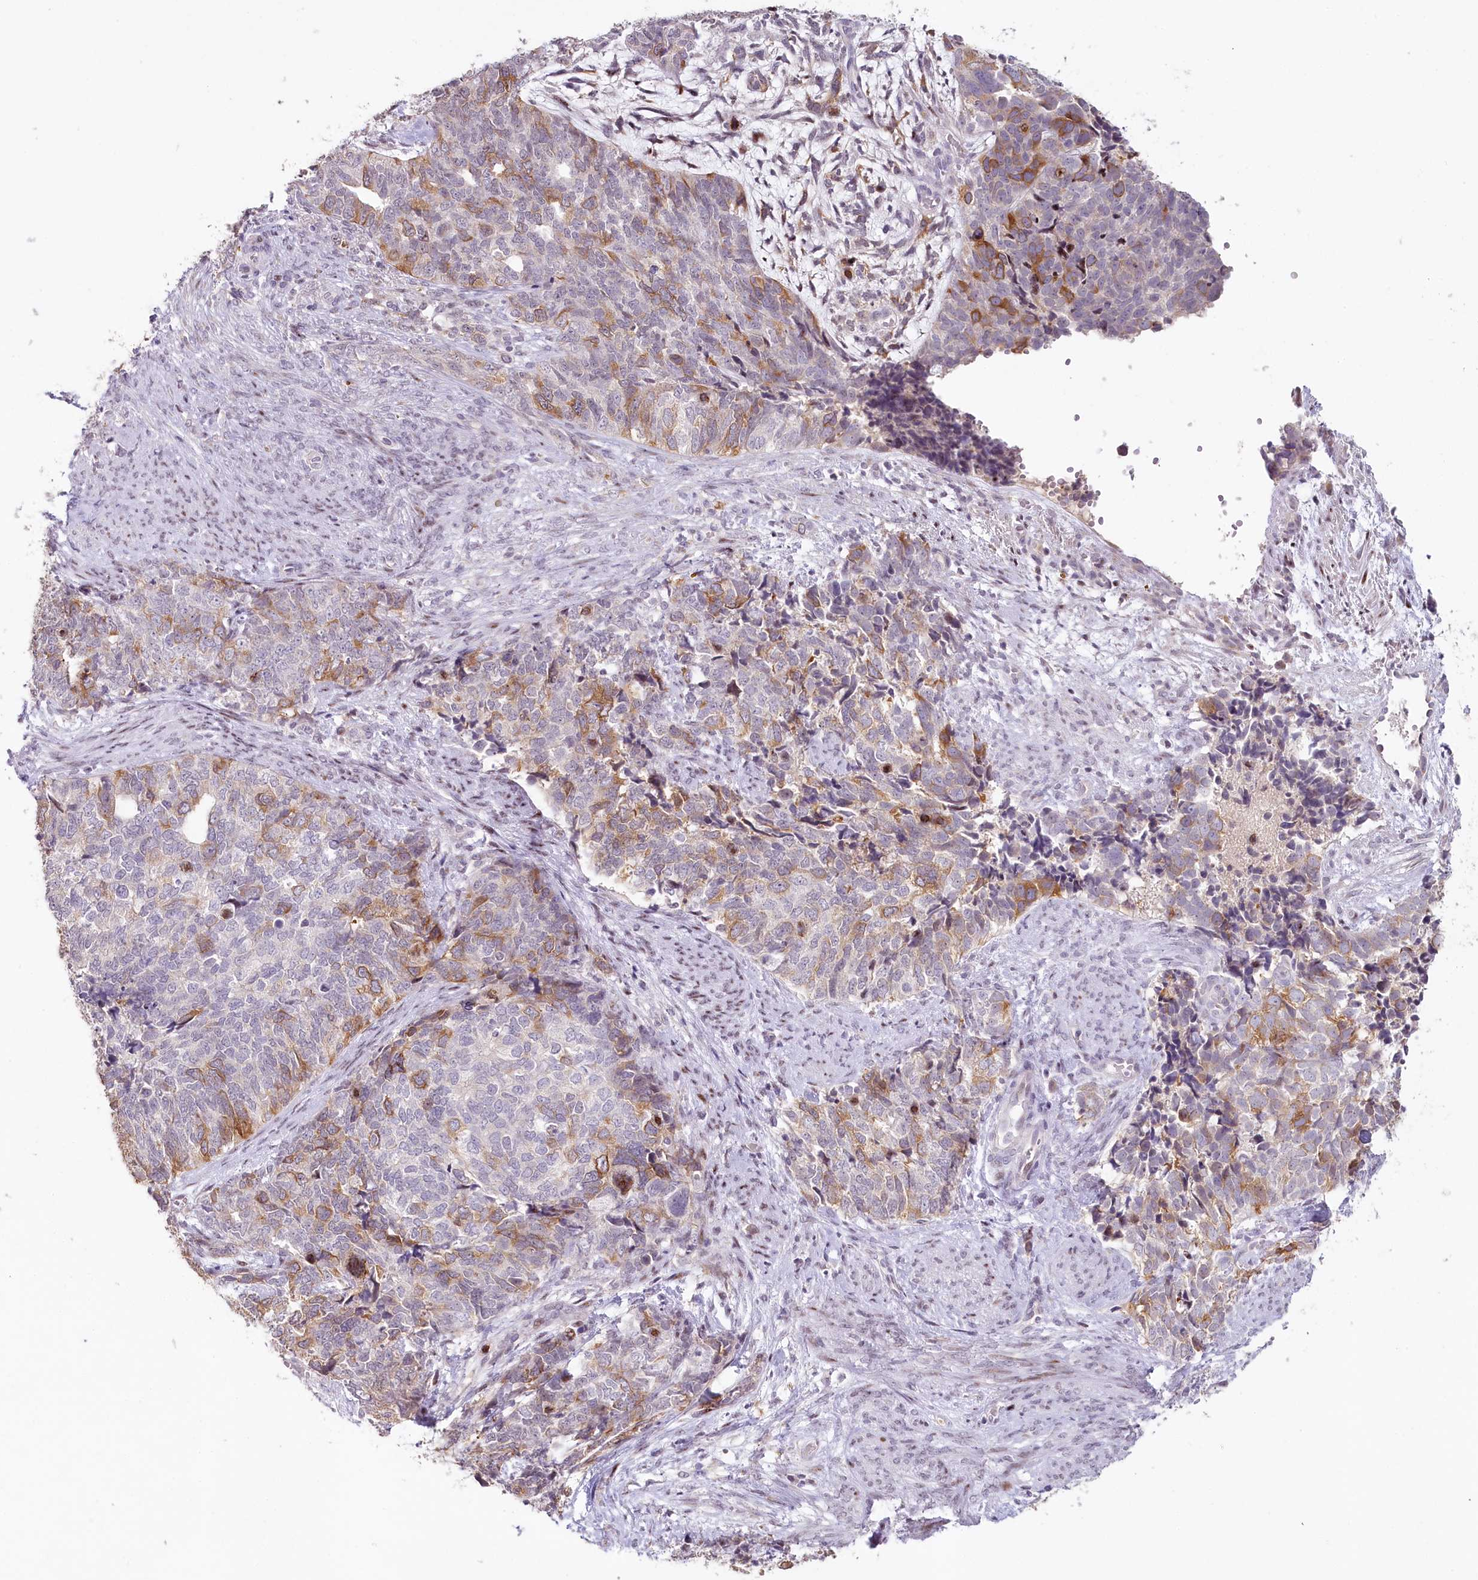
{"staining": {"intensity": "moderate", "quantity": "25%-75%", "location": "cytoplasmic/membranous"}, "tissue": "cervical cancer", "cell_type": "Tumor cells", "image_type": "cancer", "snomed": [{"axis": "morphology", "description": "Squamous cell carcinoma, NOS"}, {"axis": "topography", "description": "Cervix"}], "caption": "About 25%-75% of tumor cells in cervical squamous cell carcinoma reveal moderate cytoplasmic/membranous protein staining as visualized by brown immunohistochemical staining.", "gene": "HPD", "patient": {"sex": "female", "age": 63}}